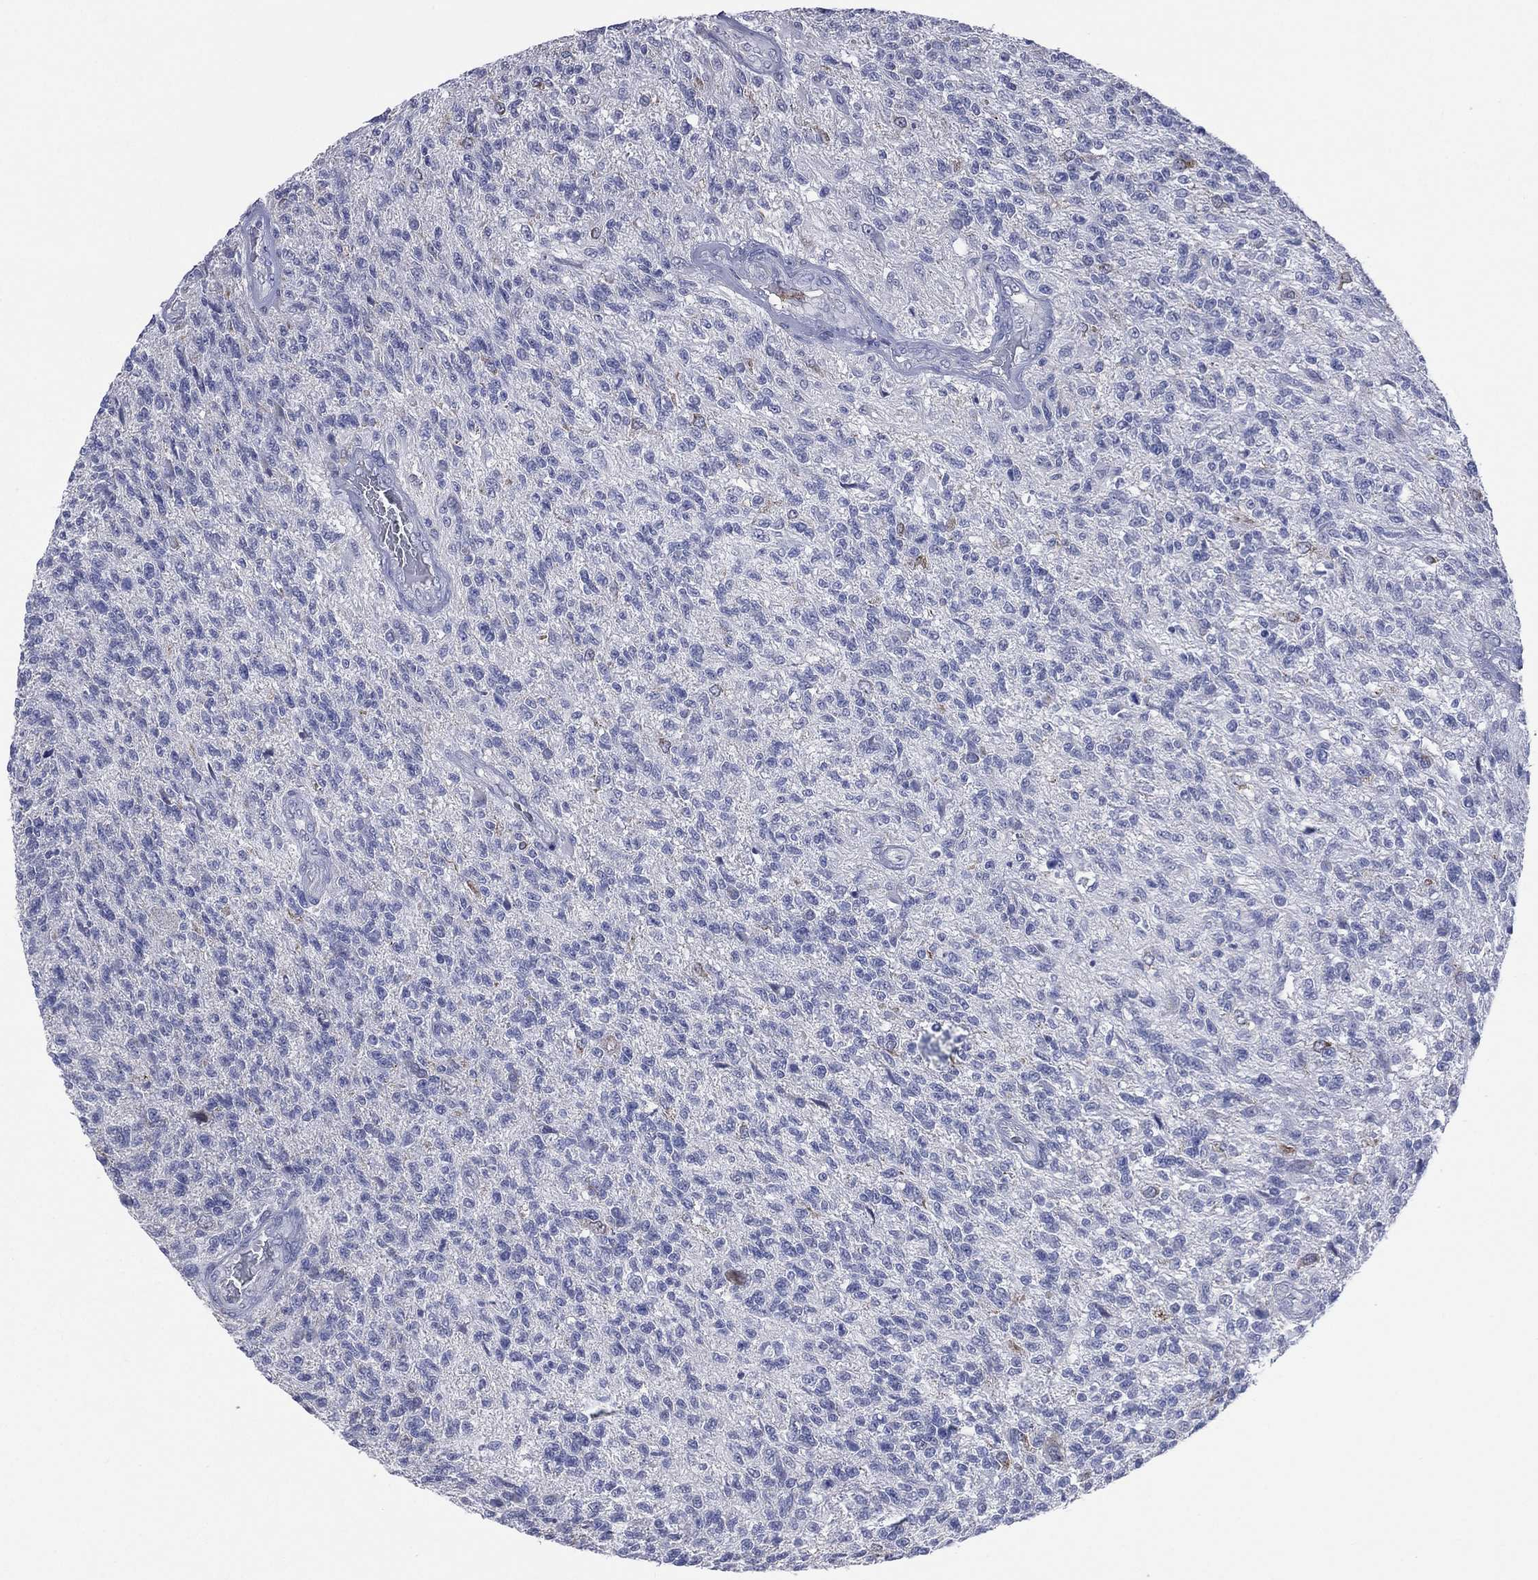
{"staining": {"intensity": "negative", "quantity": "none", "location": "none"}, "tissue": "glioma", "cell_type": "Tumor cells", "image_type": "cancer", "snomed": [{"axis": "morphology", "description": "Glioma, malignant, High grade"}, {"axis": "topography", "description": "Brain"}], "caption": "Immunohistochemistry image of human glioma stained for a protein (brown), which shows no expression in tumor cells.", "gene": "AKAP3", "patient": {"sex": "male", "age": 56}}